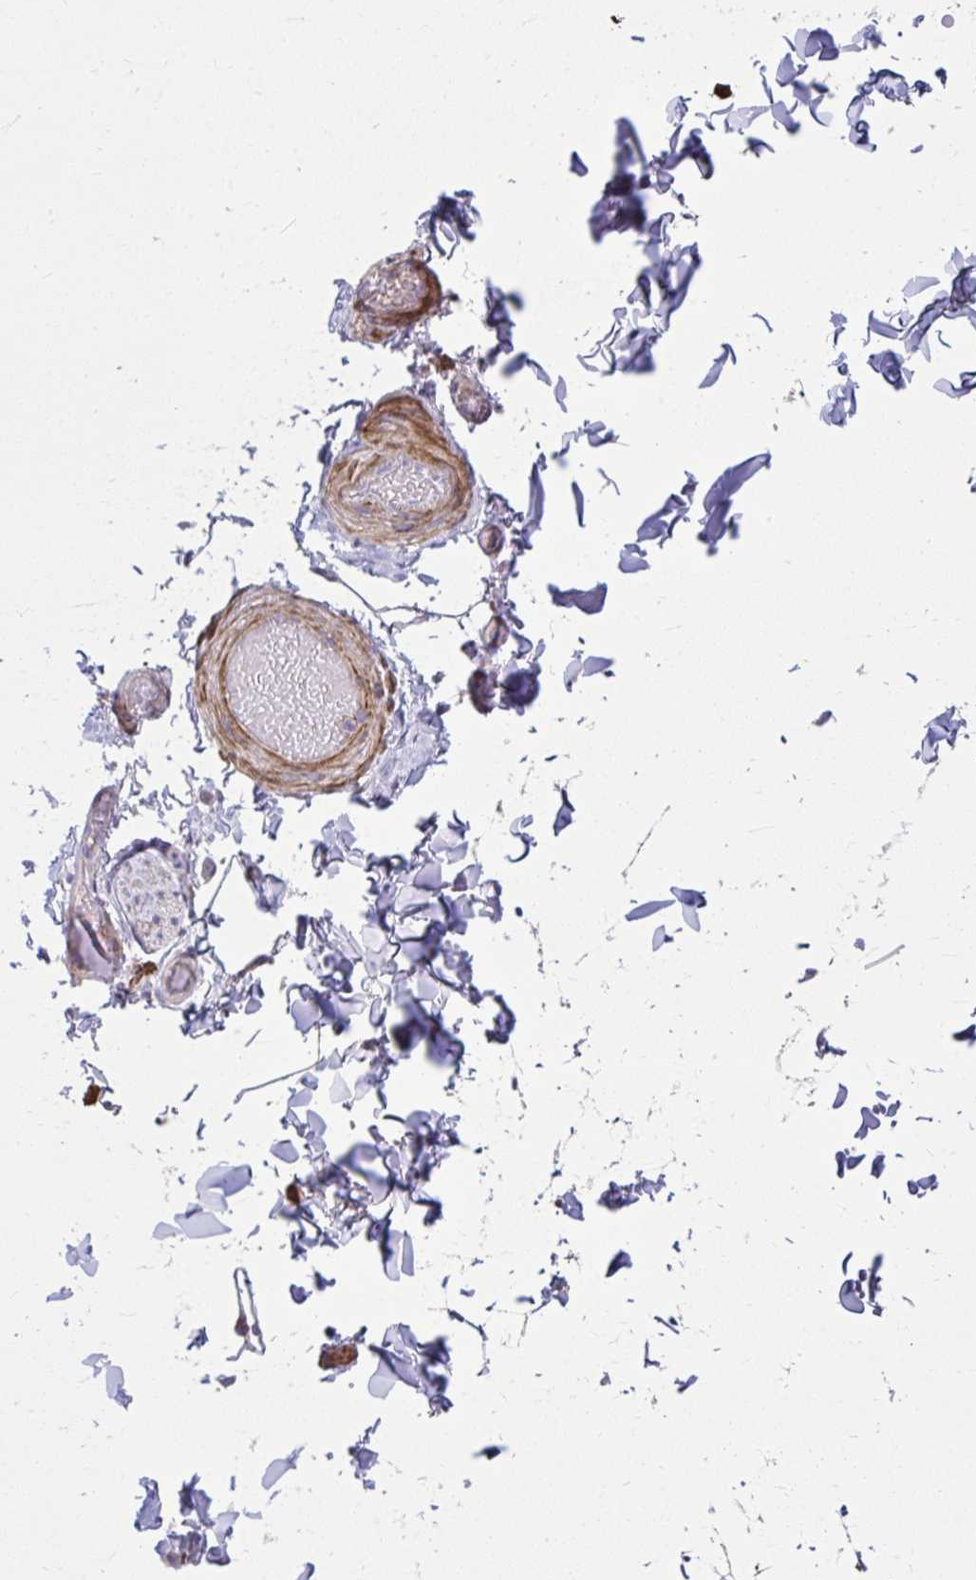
{"staining": {"intensity": "negative", "quantity": "none", "location": "none"}, "tissue": "adipose tissue", "cell_type": "Adipocytes", "image_type": "normal", "snomed": [{"axis": "morphology", "description": "Normal tissue, NOS"}, {"axis": "topography", "description": "Soft tissue"}, {"axis": "topography", "description": "Adipose tissue"}, {"axis": "topography", "description": "Vascular tissue"}, {"axis": "topography", "description": "Peripheral nerve tissue"}], "caption": "Immunohistochemical staining of normal human adipose tissue reveals no significant positivity in adipocytes.", "gene": "PIGZ", "patient": {"sex": "male", "age": 29}}